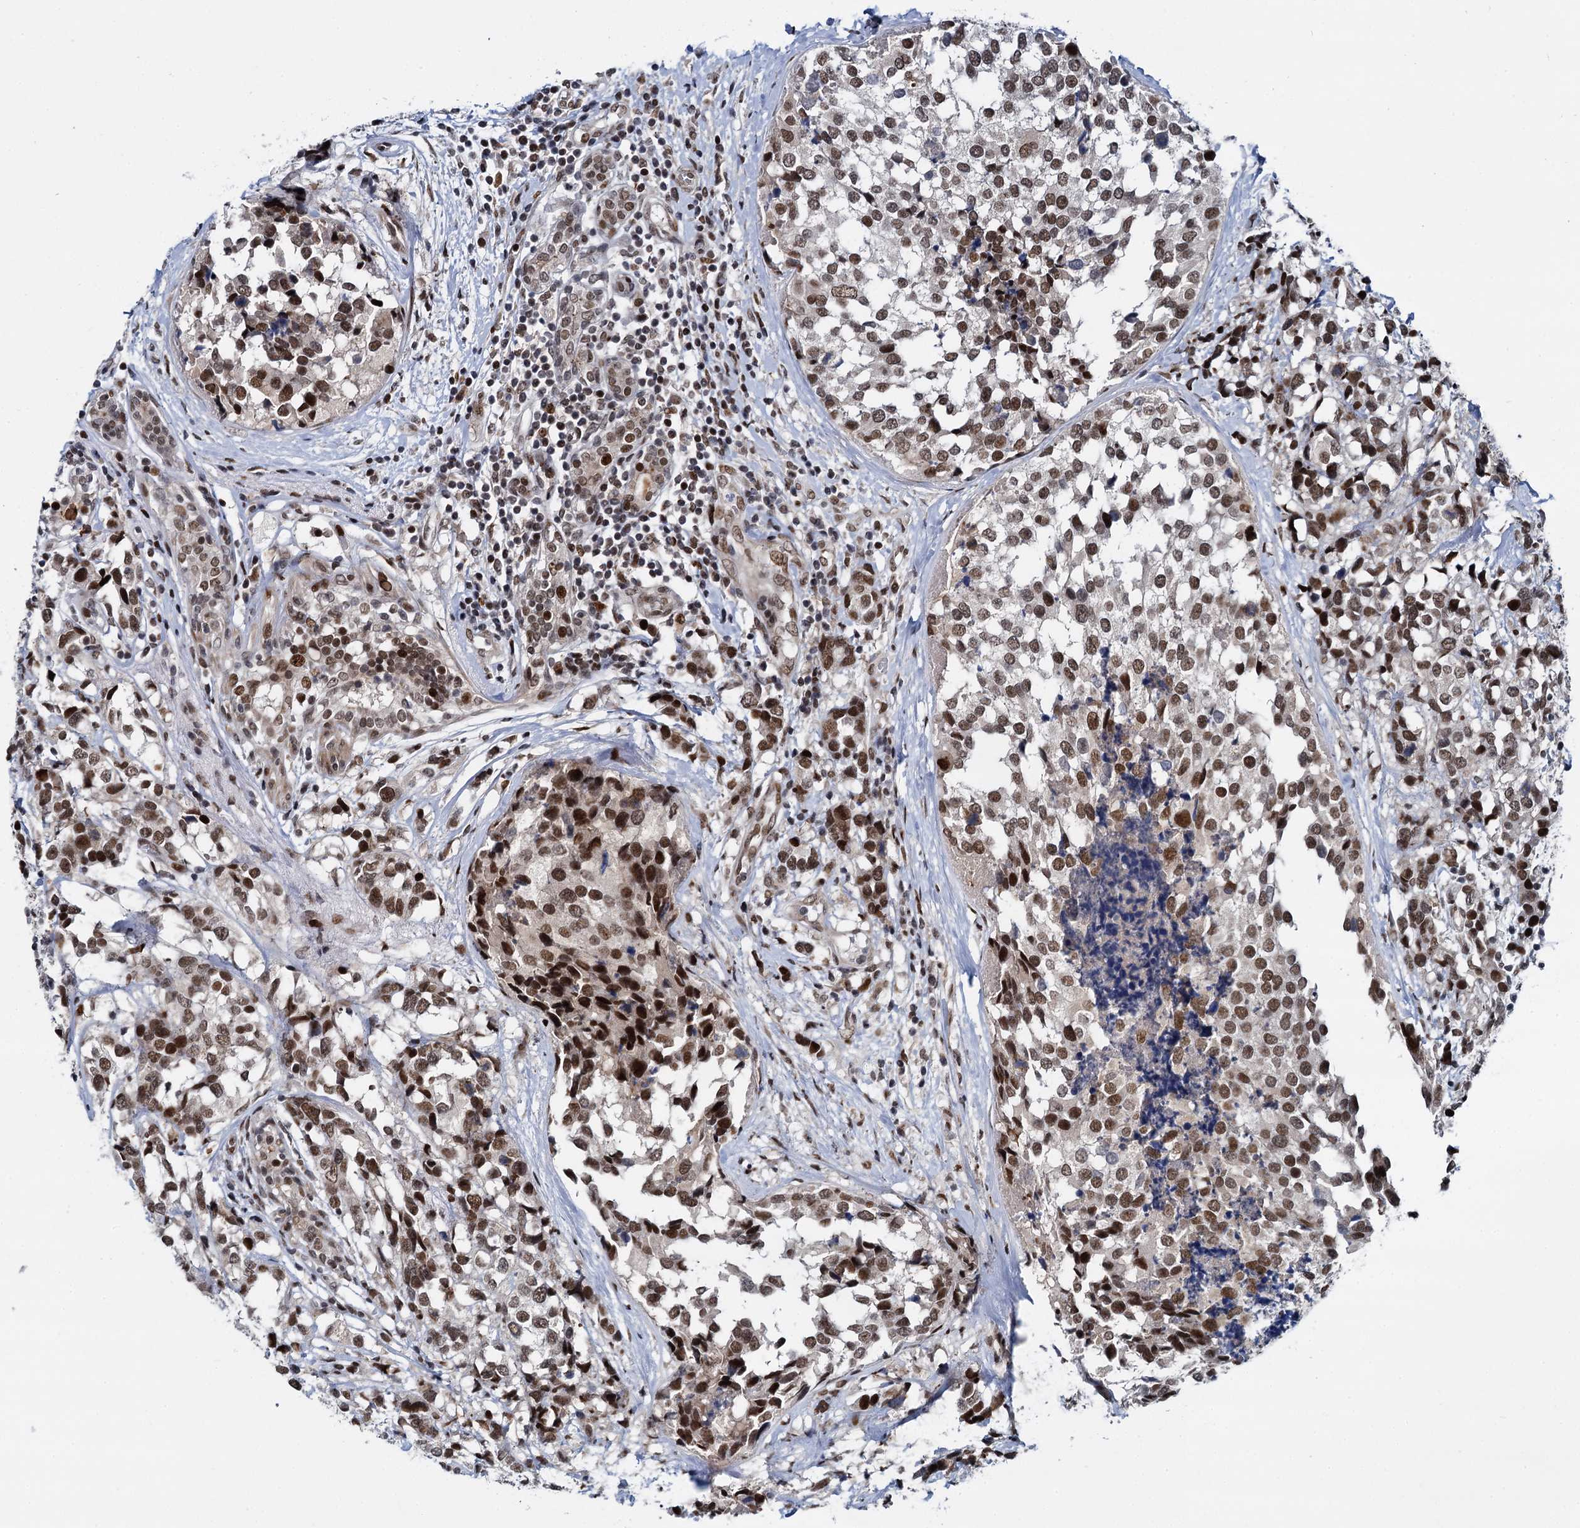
{"staining": {"intensity": "moderate", "quantity": ">75%", "location": "nuclear"}, "tissue": "breast cancer", "cell_type": "Tumor cells", "image_type": "cancer", "snomed": [{"axis": "morphology", "description": "Lobular carcinoma"}, {"axis": "topography", "description": "Breast"}], "caption": "This is a photomicrograph of immunohistochemistry (IHC) staining of lobular carcinoma (breast), which shows moderate positivity in the nuclear of tumor cells.", "gene": "RUFY2", "patient": {"sex": "female", "age": 59}}